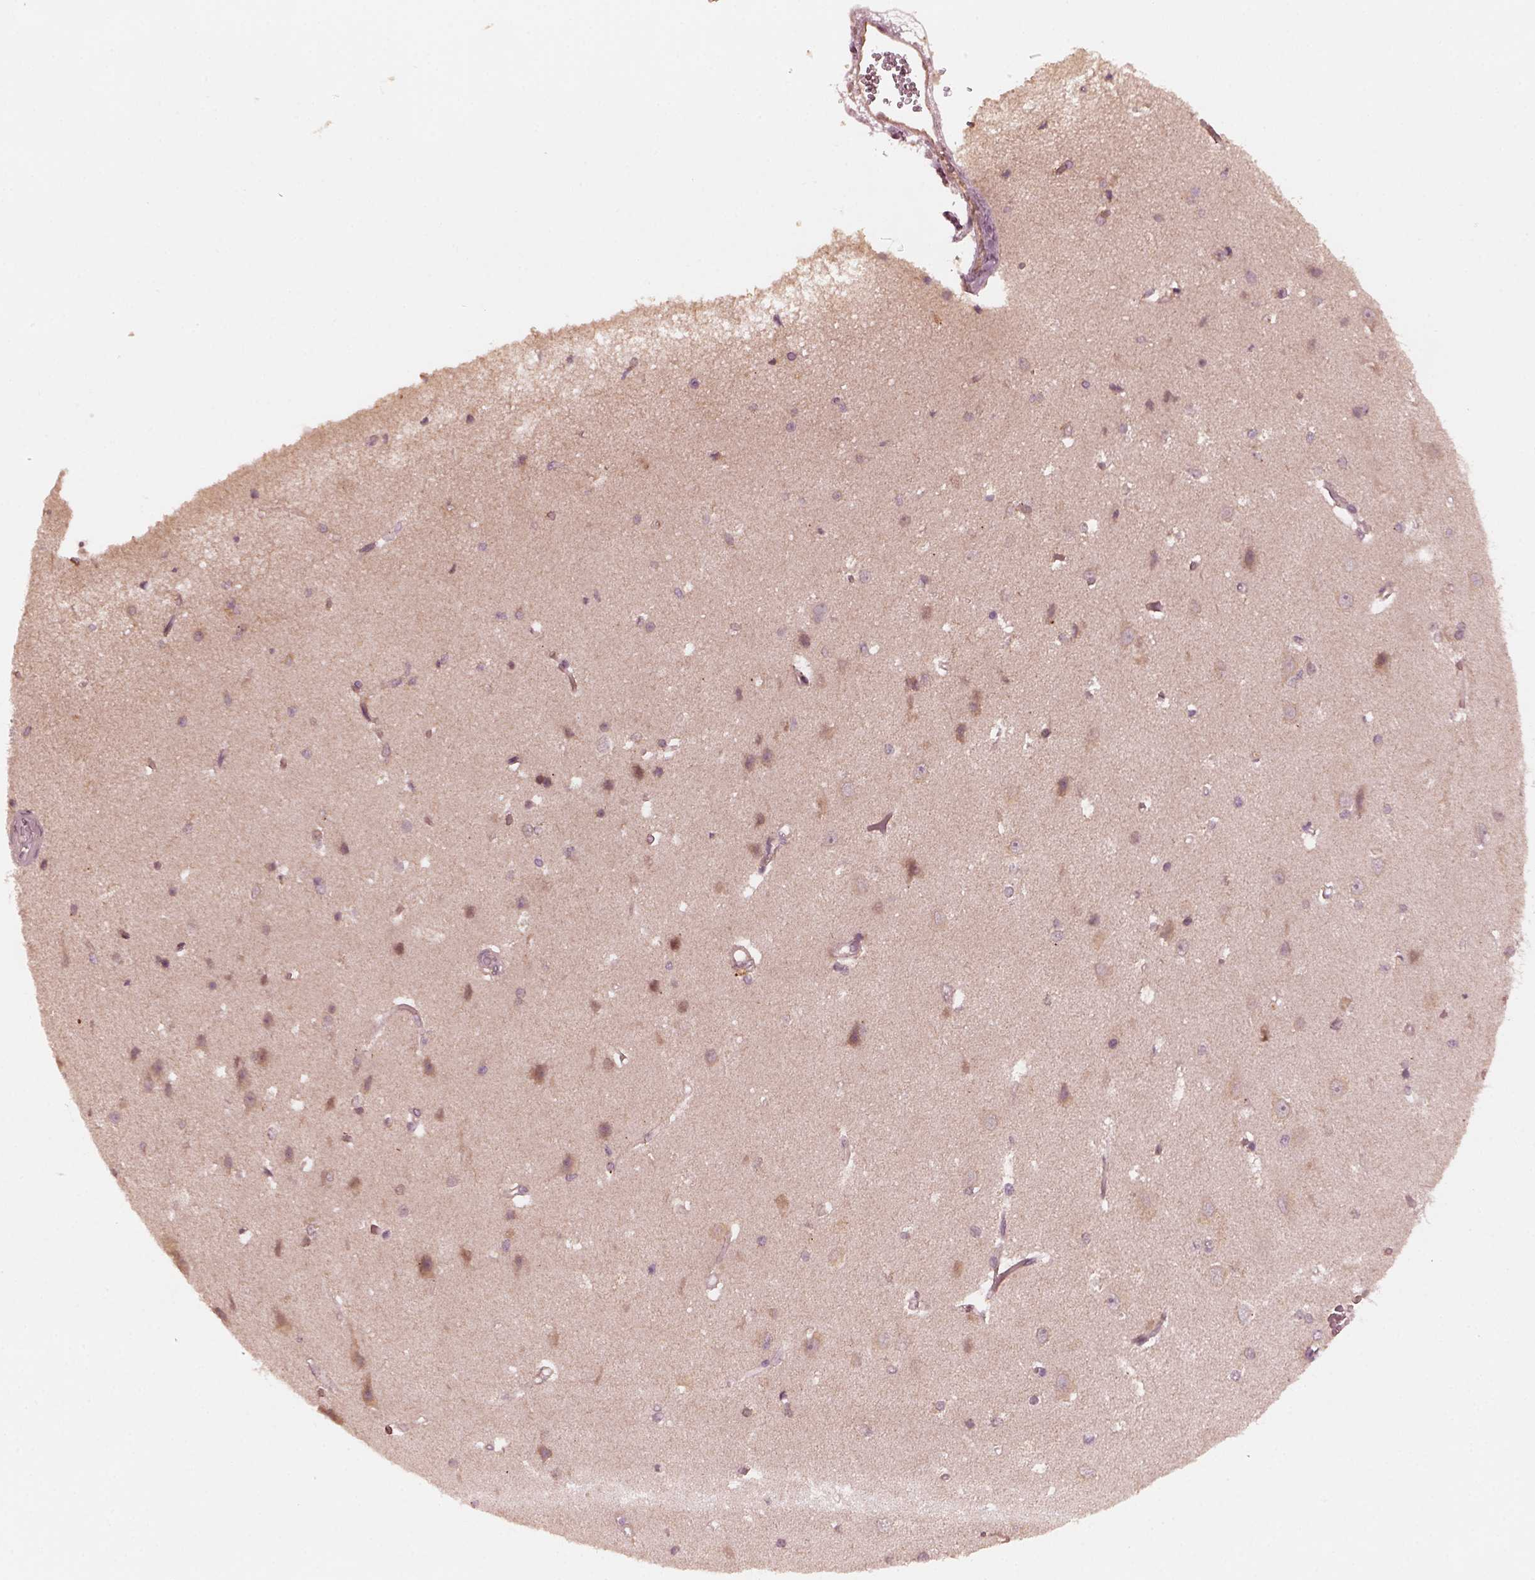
{"staining": {"intensity": "negative", "quantity": "none", "location": "none"}, "tissue": "cerebral cortex", "cell_type": "Endothelial cells", "image_type": "normal", "snomed": [{"axis": "morphology", "description": "Normal tissue, NOS"}, {"axis": "topography", "description": "Cerebral cortex"}], "caption": "Immunohistochemistry (IHC) of benign human cerebral cortex shows no staining in endothelial cells.", "gene": "FAF2", "patient": {"sex": "male", "age": 37}}